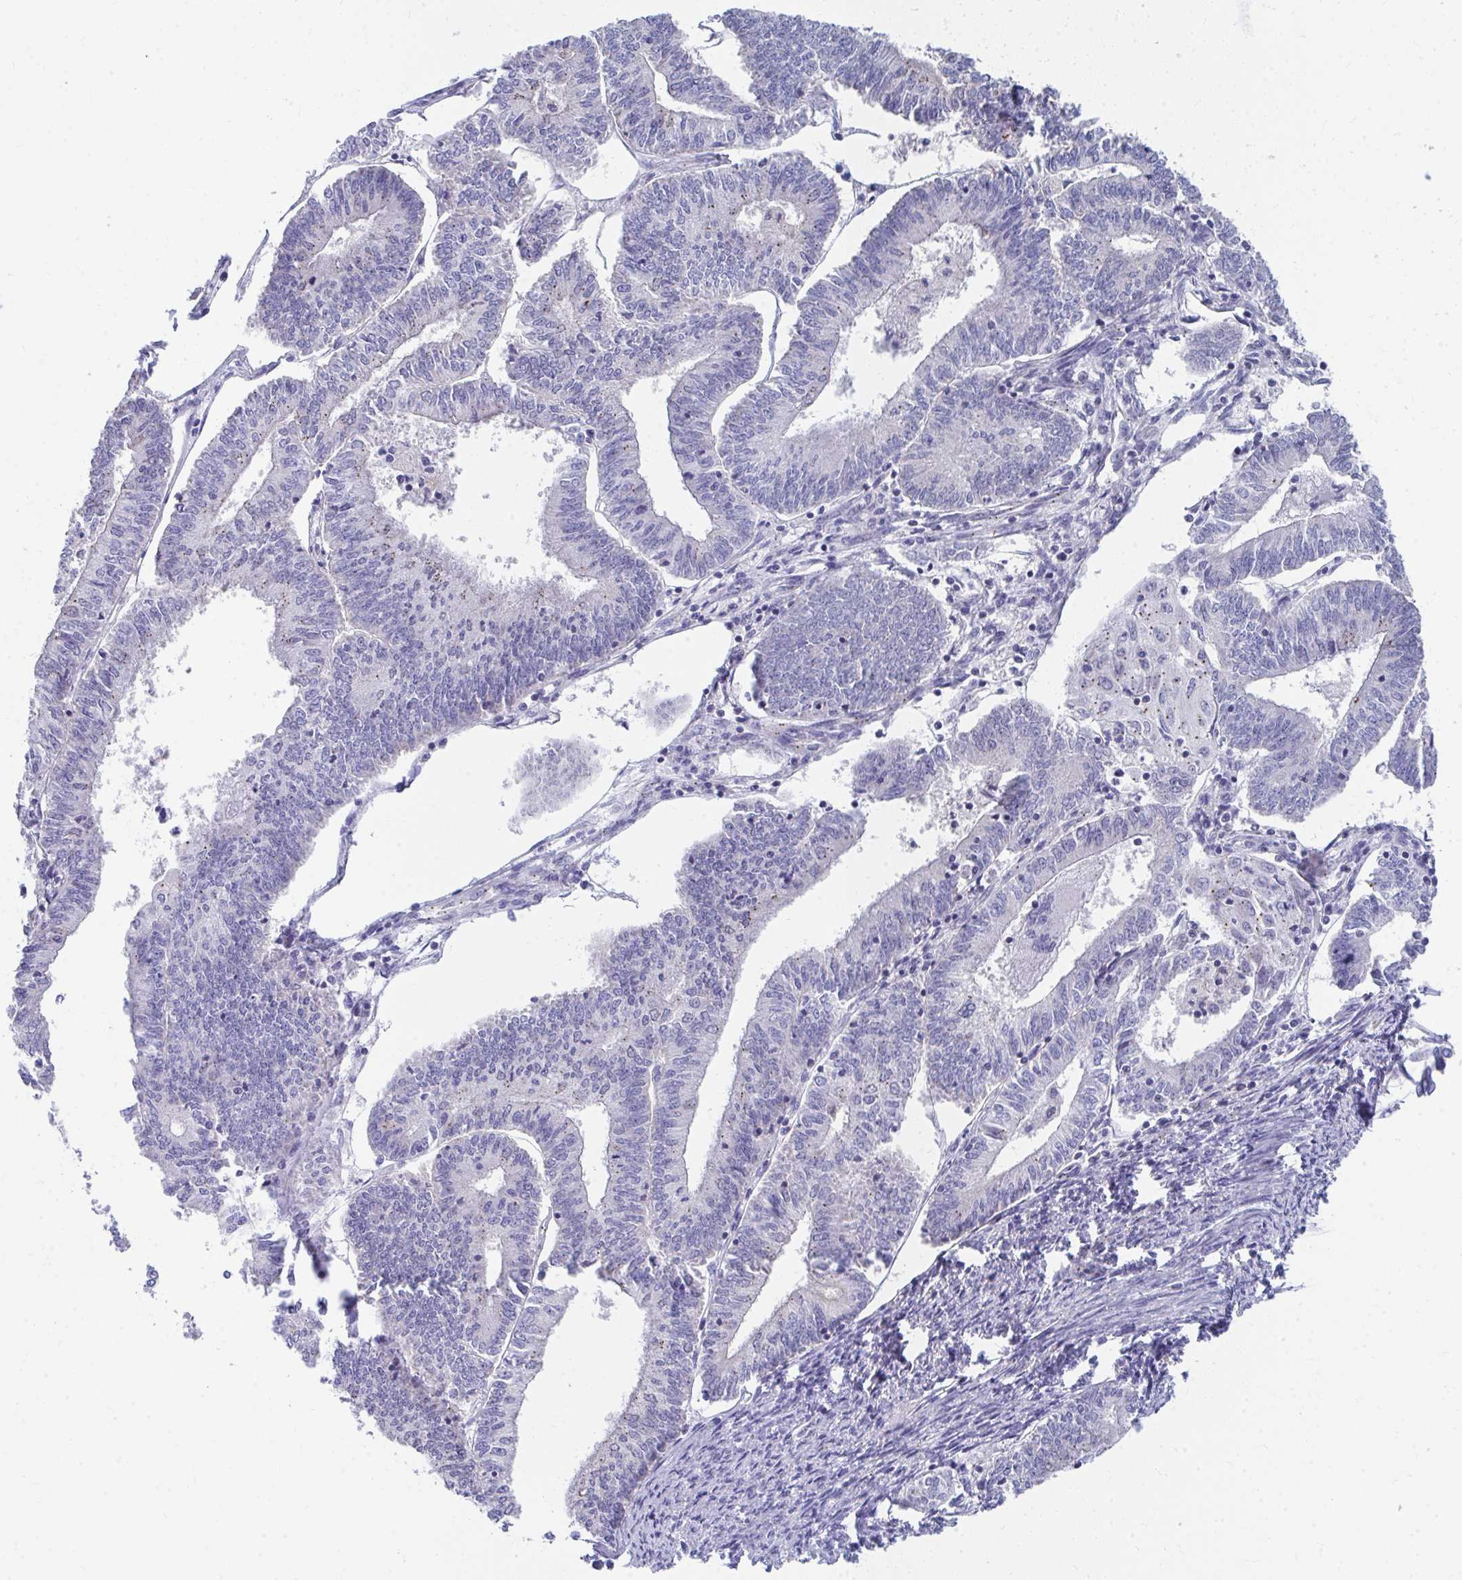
{"staining": {"intensity": "negative", "quantity": "none", "location": "none"}, "tissue": "endometrial cancer", "cell_type": "Tumor cells", "image_type": "cancer", "snomed": [{"axis": "morphology", "description": "Adenocarcinoma, NOS"}, {"axis": "topography", "description": "Endometrium"}], "caption": "Immunohistochemistry (IHC) image of human endometrial cancer (adenocarcinoma) stained for a protein (brown), which demonstrates no positivity in tumor cells. (Stains: DAB (3,3'-diaminobenzidine) IHC with hematoxylin counter stain, Microscopy: brightfield microscopy at high magnification).", "gene": "TMPRSS2", "patient": {"sex": "female", "age": 61}}